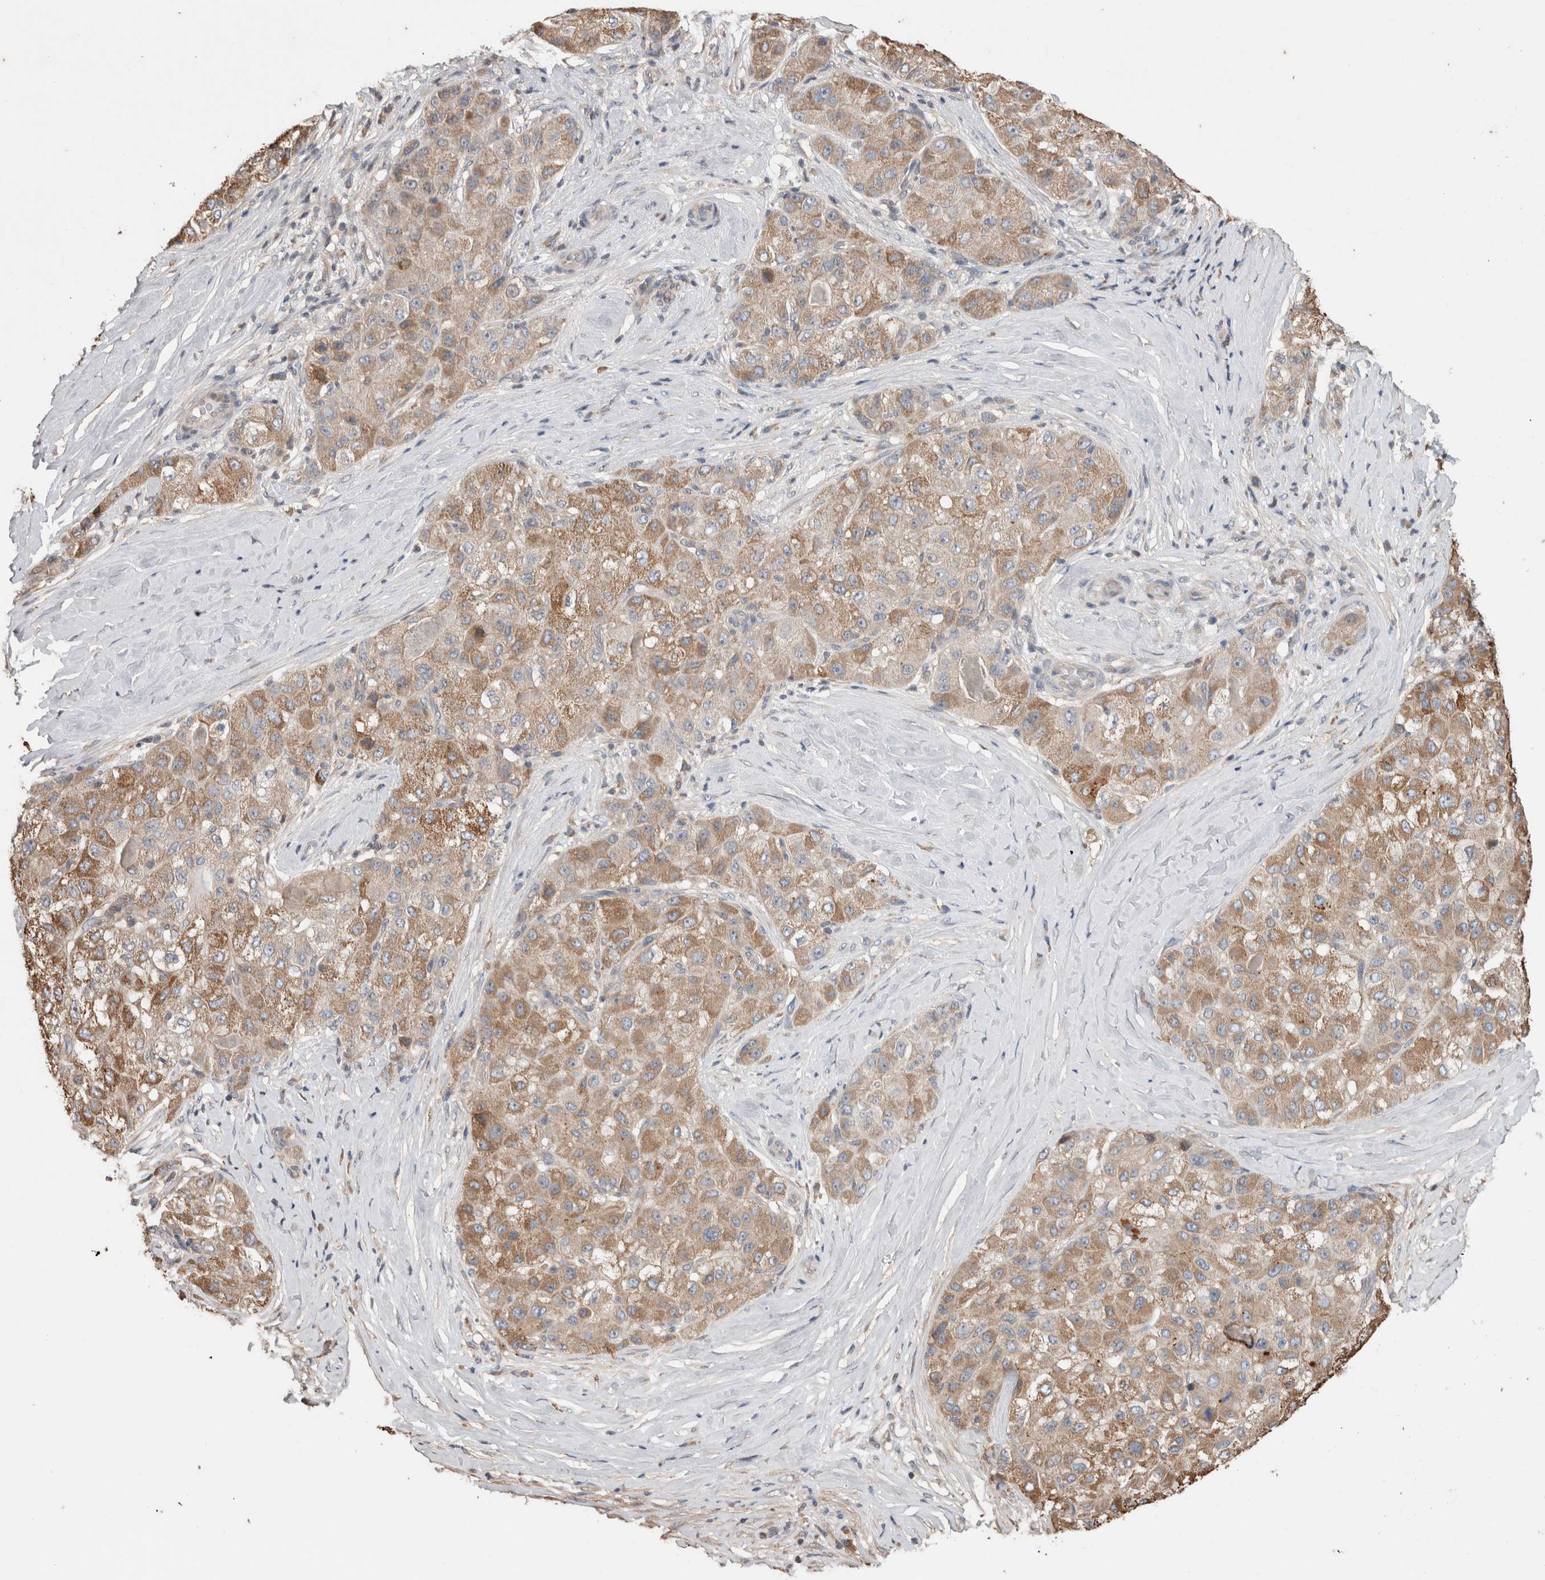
{"staining": {"intensity": "moderate", "quantity": ">75%", "location": "cytoplasmic/membranous"}, "tissue": "liver cancer", "cell_type": "Tumor cells", "image_type": "cancer", "snomed": [{"axis": "morphology", "description": "Carcinoma, Hepatocellular, NOS"}, {"axis": "topography", "description": "Liver"}], "caption": "Immunohistochemistry (DAB) staining of liver hepatocellular carcinoma shows moderate cytoplasmic/membranous protein staining in approximately >75% of tumor cells.", "gene": "TRIM5", "patient": {"sex": "male", "age": 80}}